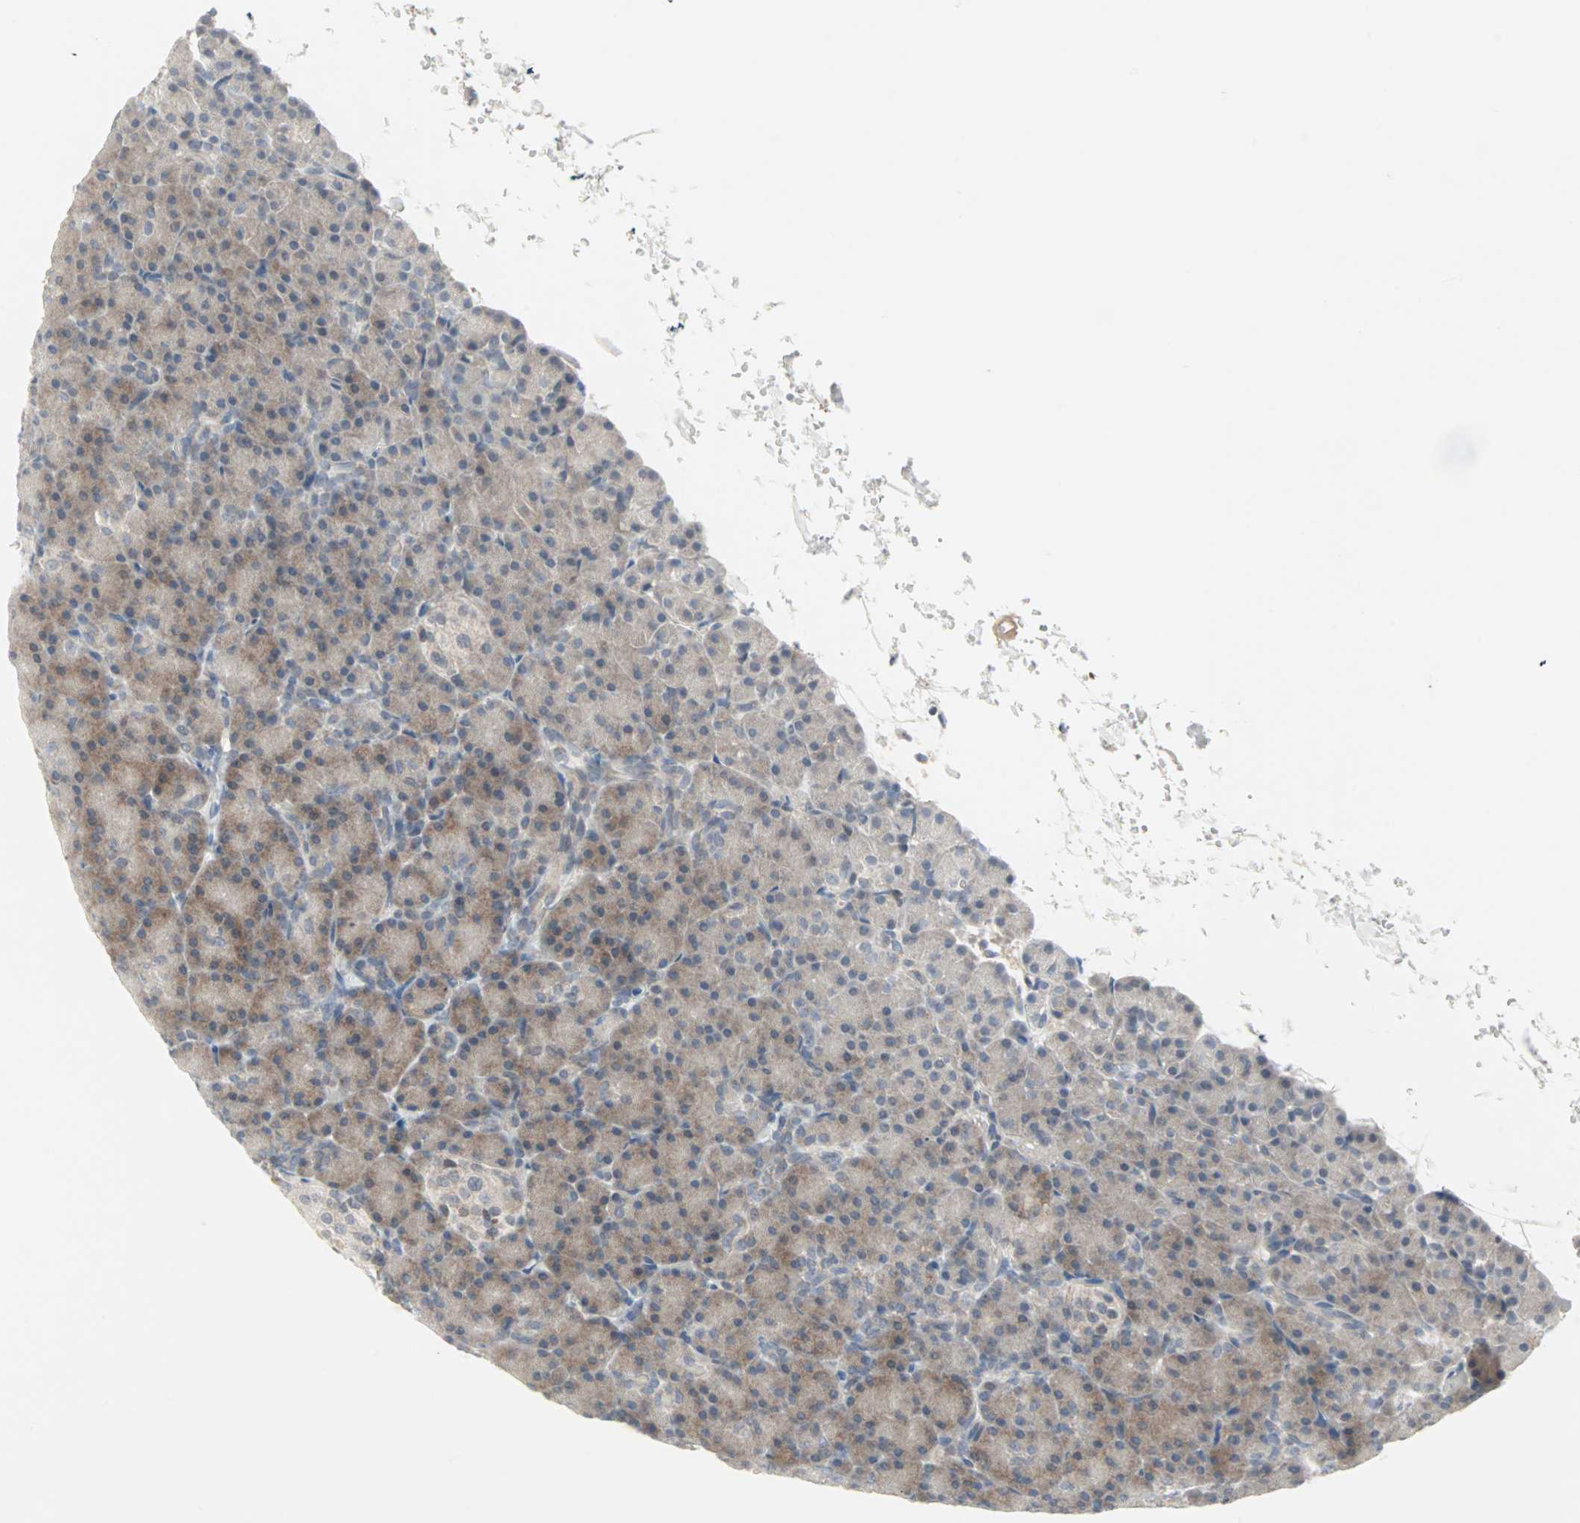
{"staining": {"intensity": "weak", "quantity": "<25%", "location": "cytoplasmic/membranous"}, "tissue": "pancreas", "cell_type": "Exocrine glandular cells", "image_type": "normal", "snomed": [{"axis": "morphology", "description": "Normal tissue, NOS"}, {"axis": "topography", "description": "Pancreas"}], "caption": "Immunohistochemistry (IHC) photomicrograph of benign pancreas stained for a protein (brown), which demonstrates no positivity in exocrine glandular cells.", "gene": "CASP3", "patient": {"sex": "female", "age": 43}}